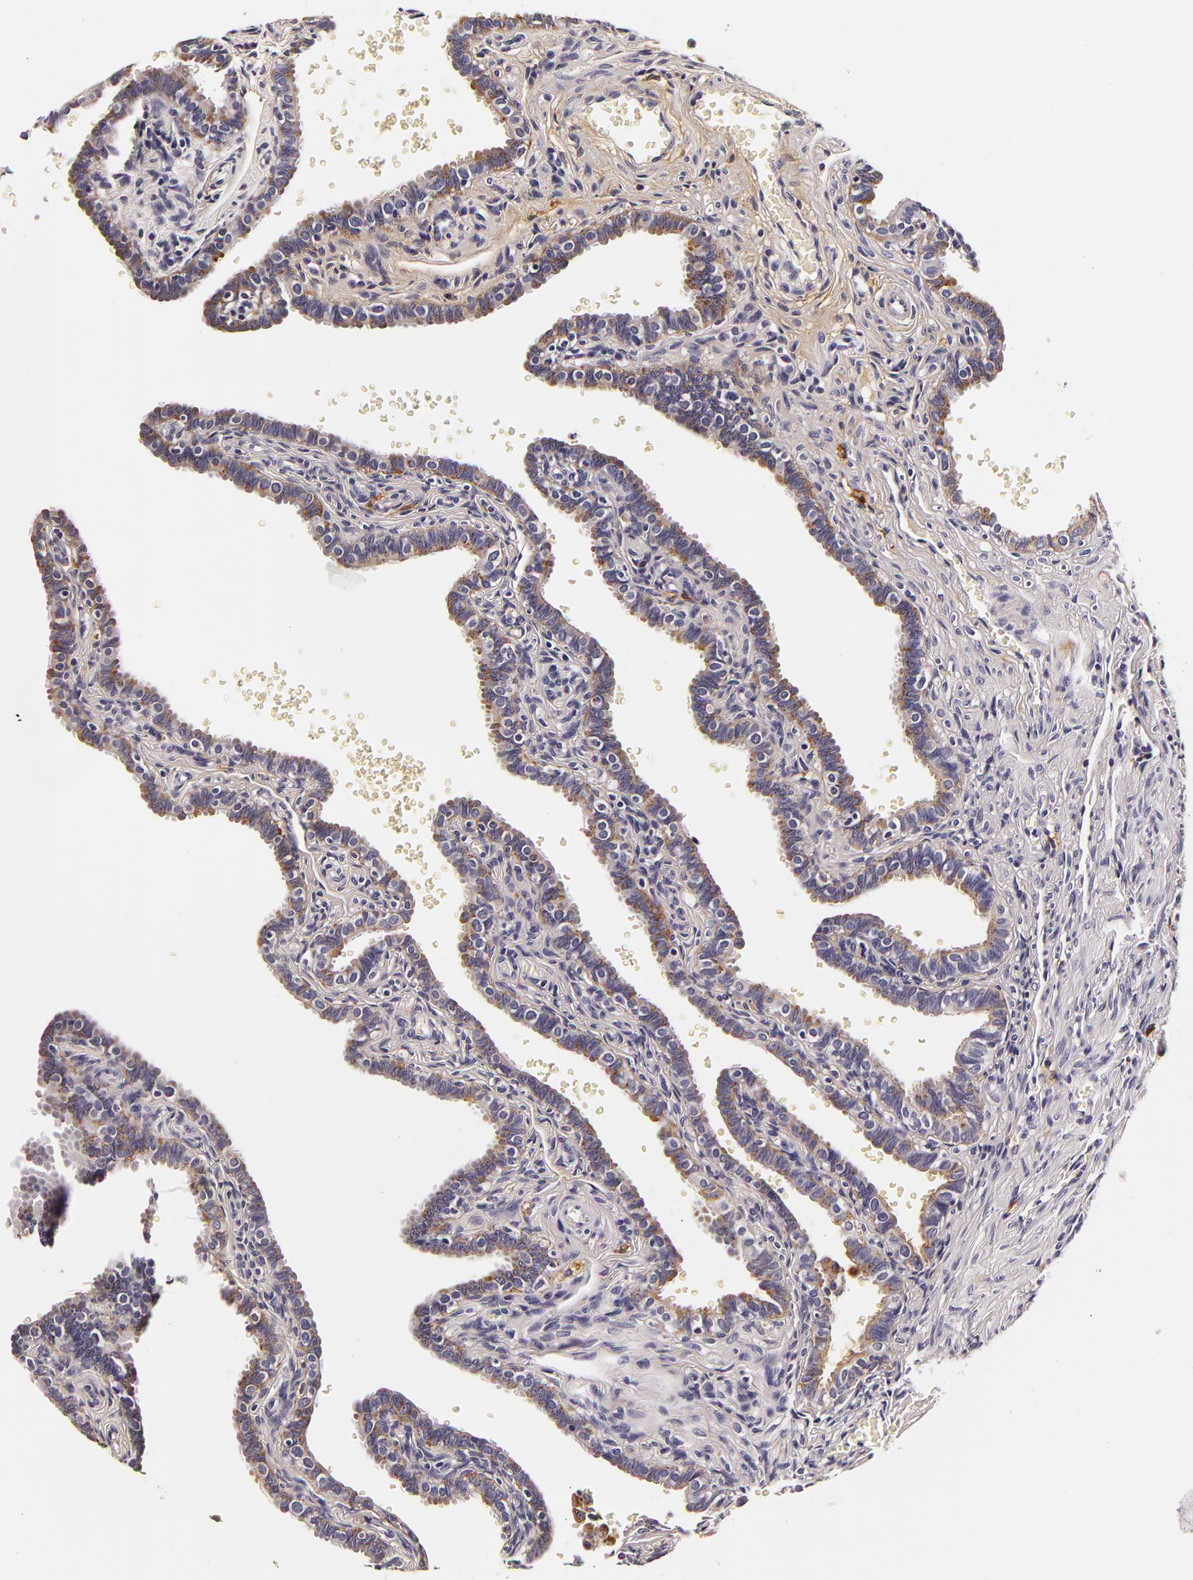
{"staining": {"intensity": "moderate", "quantity": "25%-75%", "location": "cytoplasmic/membranous"}, "tissue": "fallopian tube", "cell_type": "Glandular cells", "image_type": "normal", "snomed": [{"axis": "morphology", "description": "Normal tissue, NOS"}, {"axis": "topography", "description": "Fallopian tube"}], "caption": "Brown immunohistochemical staining in benign human fallopian tube demonstrates moderate cytoplasmic/membranous staining in approximately 25%-75% of glandular cells.", "gene": "LGALS3BP", "patient": {"sex": "female", "age": 35}}